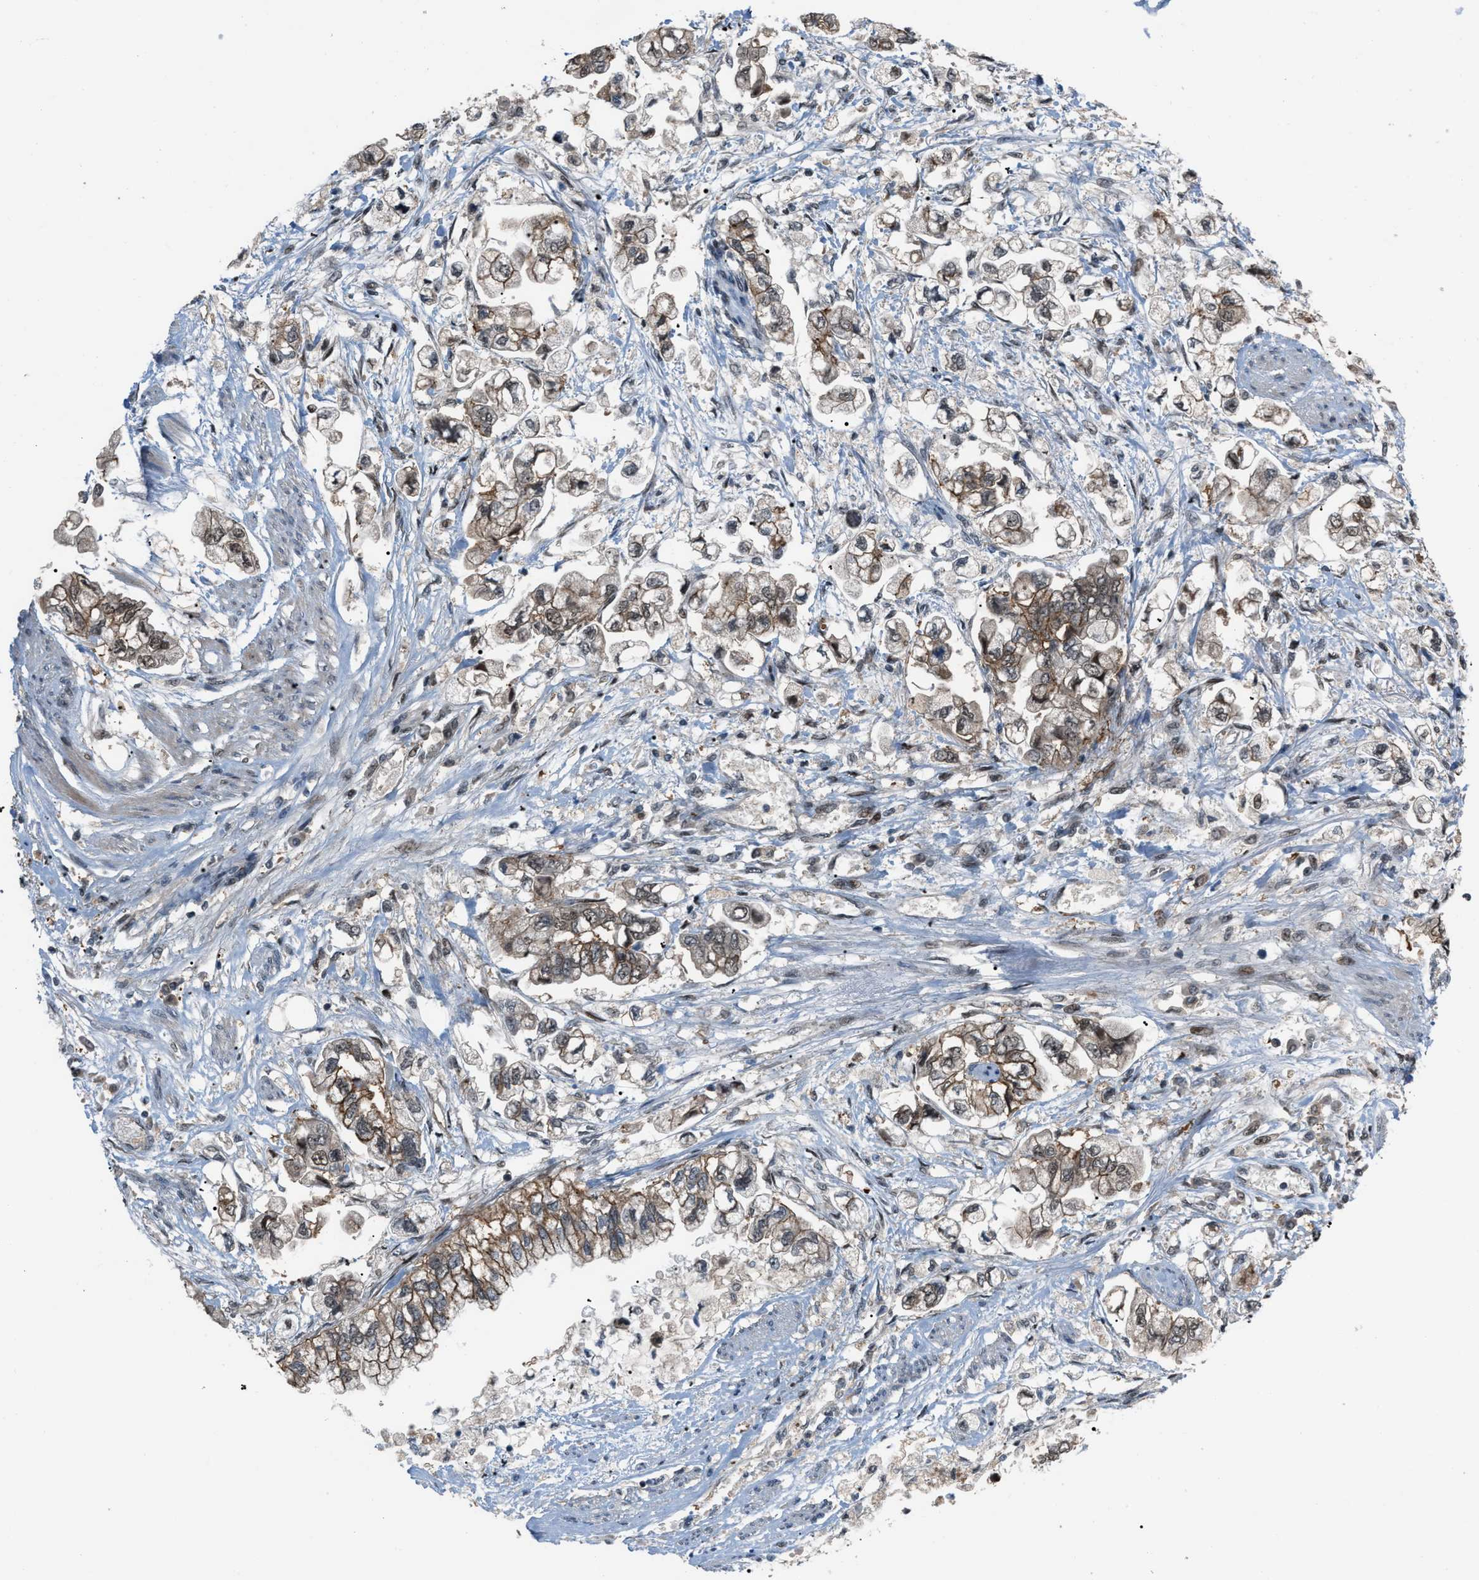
{"staining": {"intensity": "weak", "quantity": ">75%", "location": "cytoplasmic/membranous"}, "tissue": "stomach cancer", "cell_type": "Tumor cells", "image_type": "cancer", "snomed": [{"axis": "morphology", "description": "Normal tissue, NOS"}, {"axis": "morphology", "description": "Adenocarcinoma, NOS"}, {"axis": "topography", "description": "Stomach"}], "caption": "Tumor cells display low levels of weak cytoplasmic/membranous staining in approximately >75% of cells in adenocarcinoma (stomach). (brown staining indicates protein expression, while blue staining denotes nuclei).", "gene": "RFFL", "patient": {"sex": "male", "age": 62}}